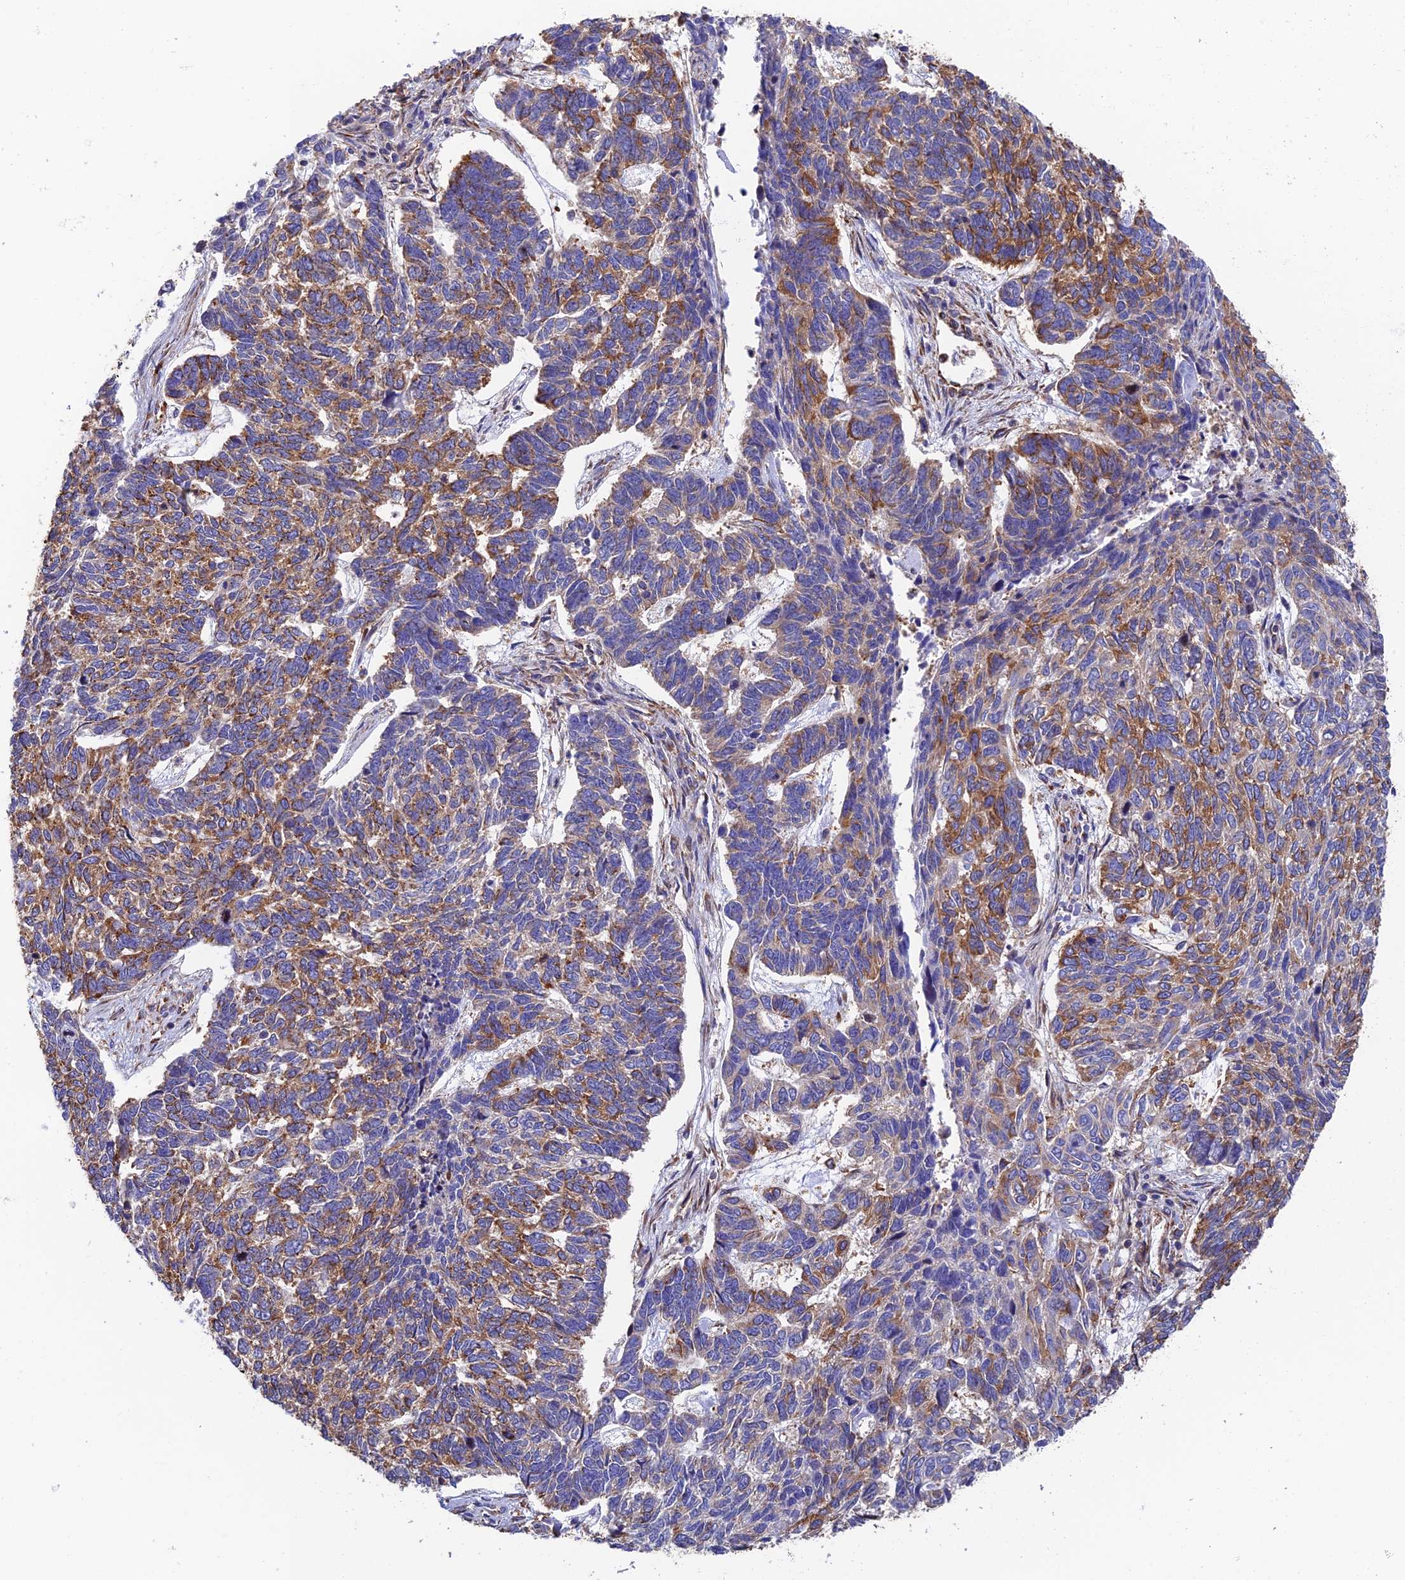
{"staining": {"intensity": "moderate", "quantity": ">75%", "location": "cytoplasmic/membranous"}, "tissue": "skin cancer", "cell_type": "Tumor cells", "image_type": "cancer", "snomed": [{"axis": "morphology", "description": "Basal cell carcinoma"}, {"axis": "topography", "description": "Skin"}], "caption": "A brown stain labels moderate cytoplasmic/membranous staining of a protein in skin cancer (basal cell carcinoma) tumor cells.", "gene": "DCTN2", "patient": {"sex": "female", "age": 65}}